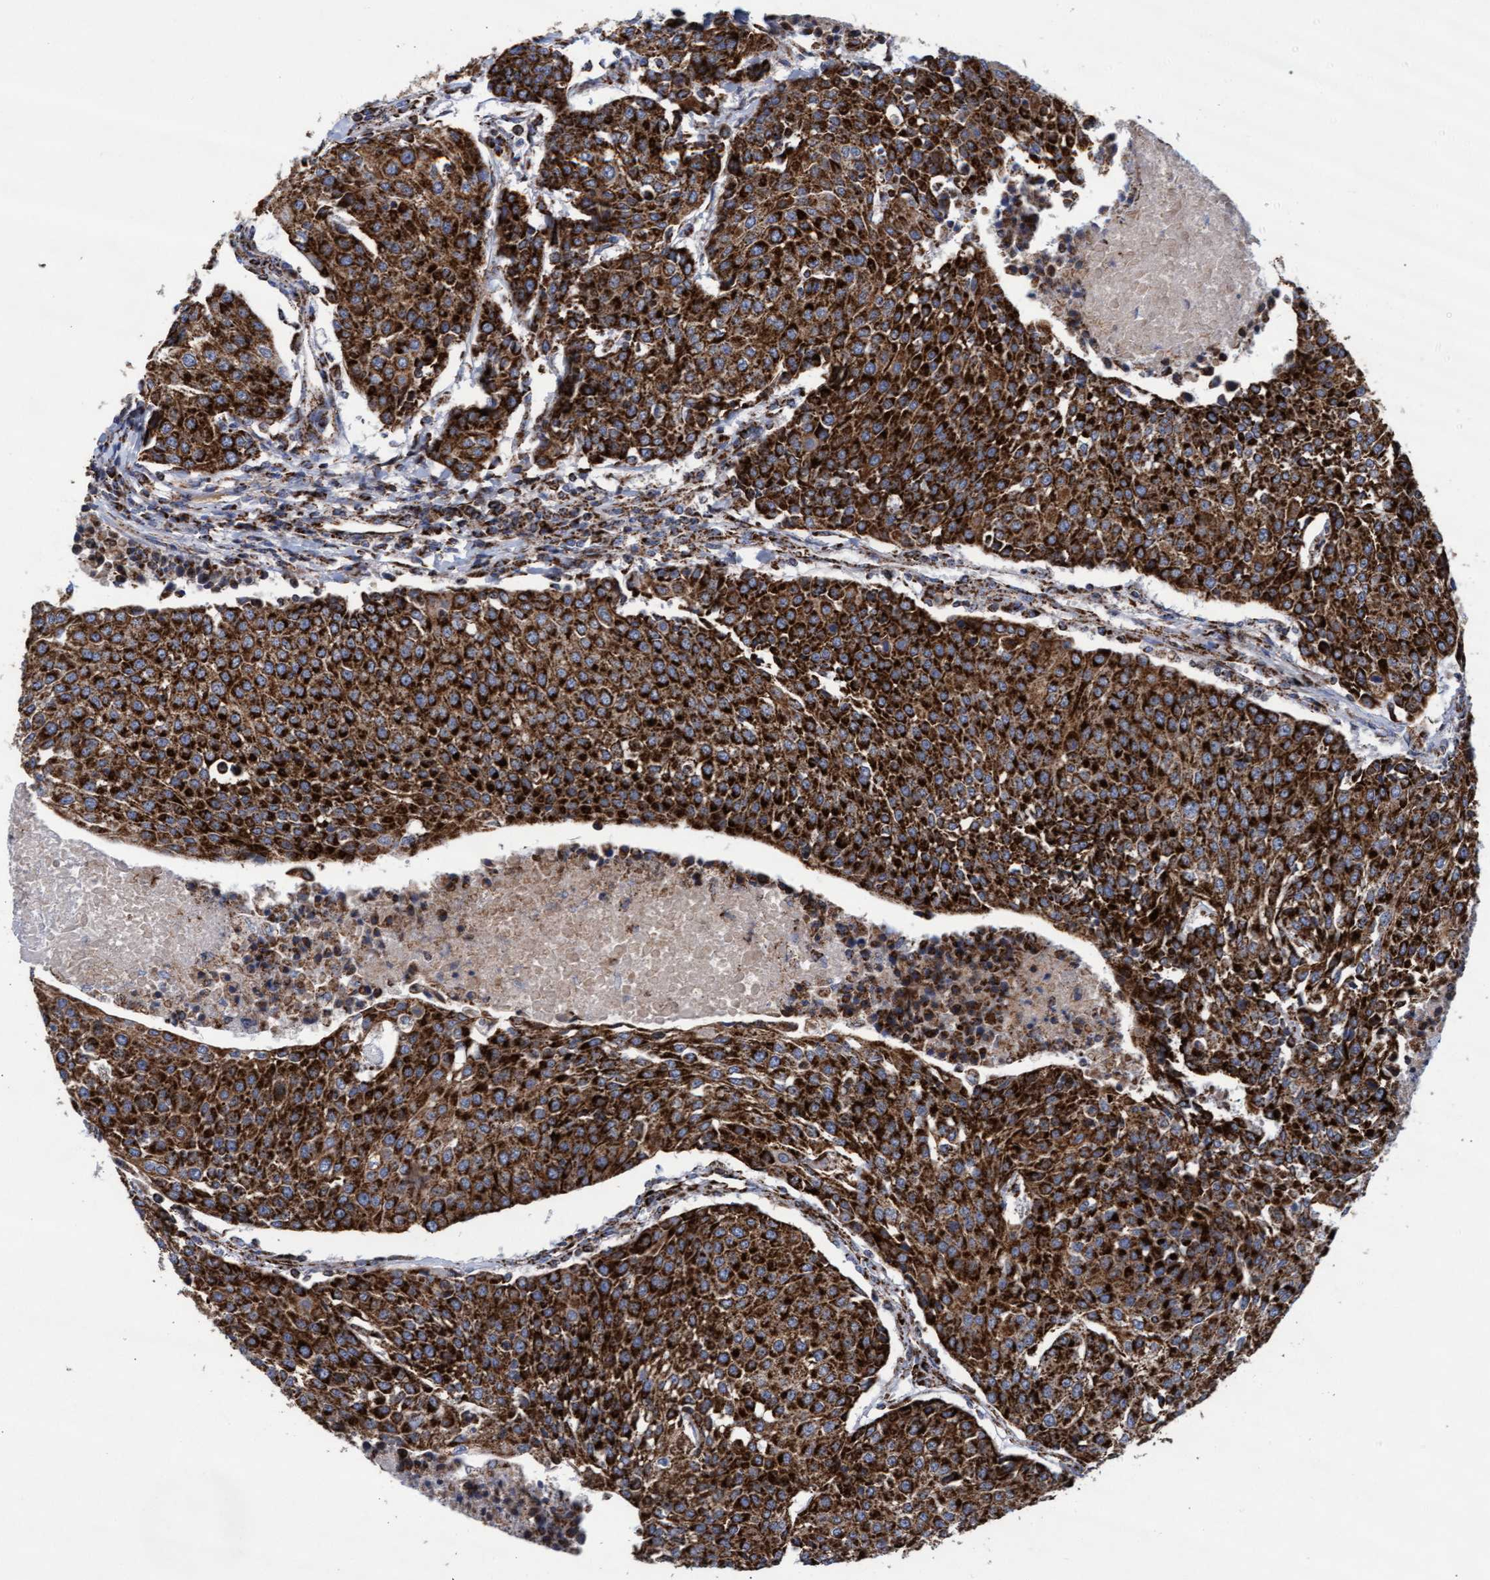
{"staining": {"intensity": "strong", "quantity": ">75%", "location": "cytoplasmic/membranous"}, "tissue": "urothelial cancer", "cell_type": "Tumor cells", "image_type": "cancer", "snomed": [{"axis": "morphology", "description": "Urothelial carcinoma, High grade"}, {"axis": "topography", "description": "Urinary bladder"}], "caption": "Human urothelial cancer stained for a protein (brown) displays strong cytoplasmic/membranous positive positivity in about >75% of tumor cells.", "gene": "MRPL38", "patient": {"sex": "female", "age": 85}}